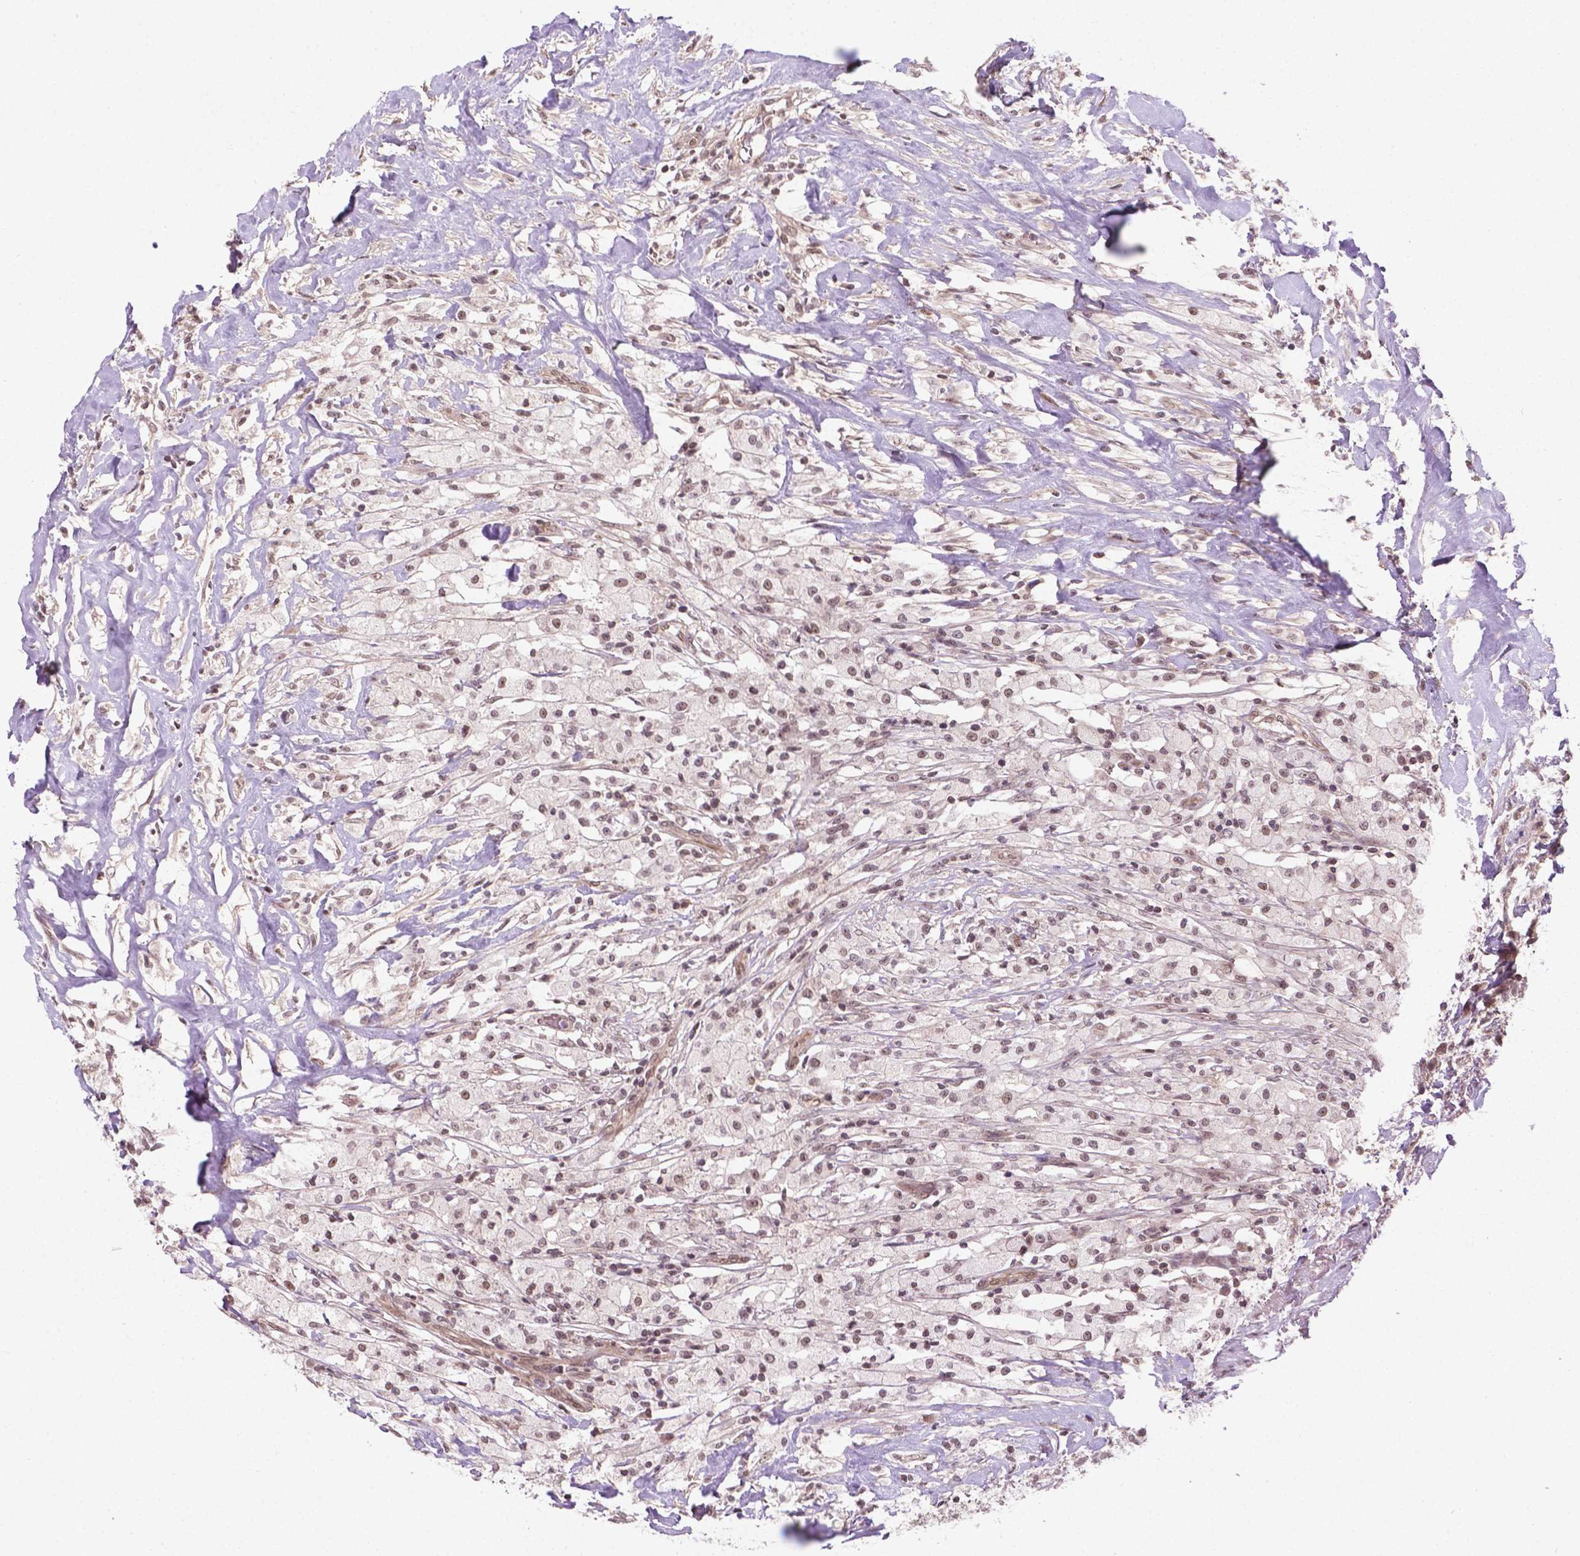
{"staining": {"intensity": "weak", "quantity": ">75%", "location": "nuclear"}, "tissue": "testis cancer", "cell_type": "Tumor cells", "image_type": "cancer", "snomed": [{"axis": "morphology", "description": "Necrosis, NOS"}, {"axis": "morphology", "description": "Carcinoma, Embryonal, NOS"}, {"axis": "topography", "description": "Testis"}], "caption": "Protein analysis of testis embryonal carcinoma tissue shows weak nuclear staining in about >75% of tumor cells. Immunohistochemistry stains the protein in brown and the nuclei are stained blue.", "gene": "ANKRD54", "patient": {"sex": "male", "age": 19}}